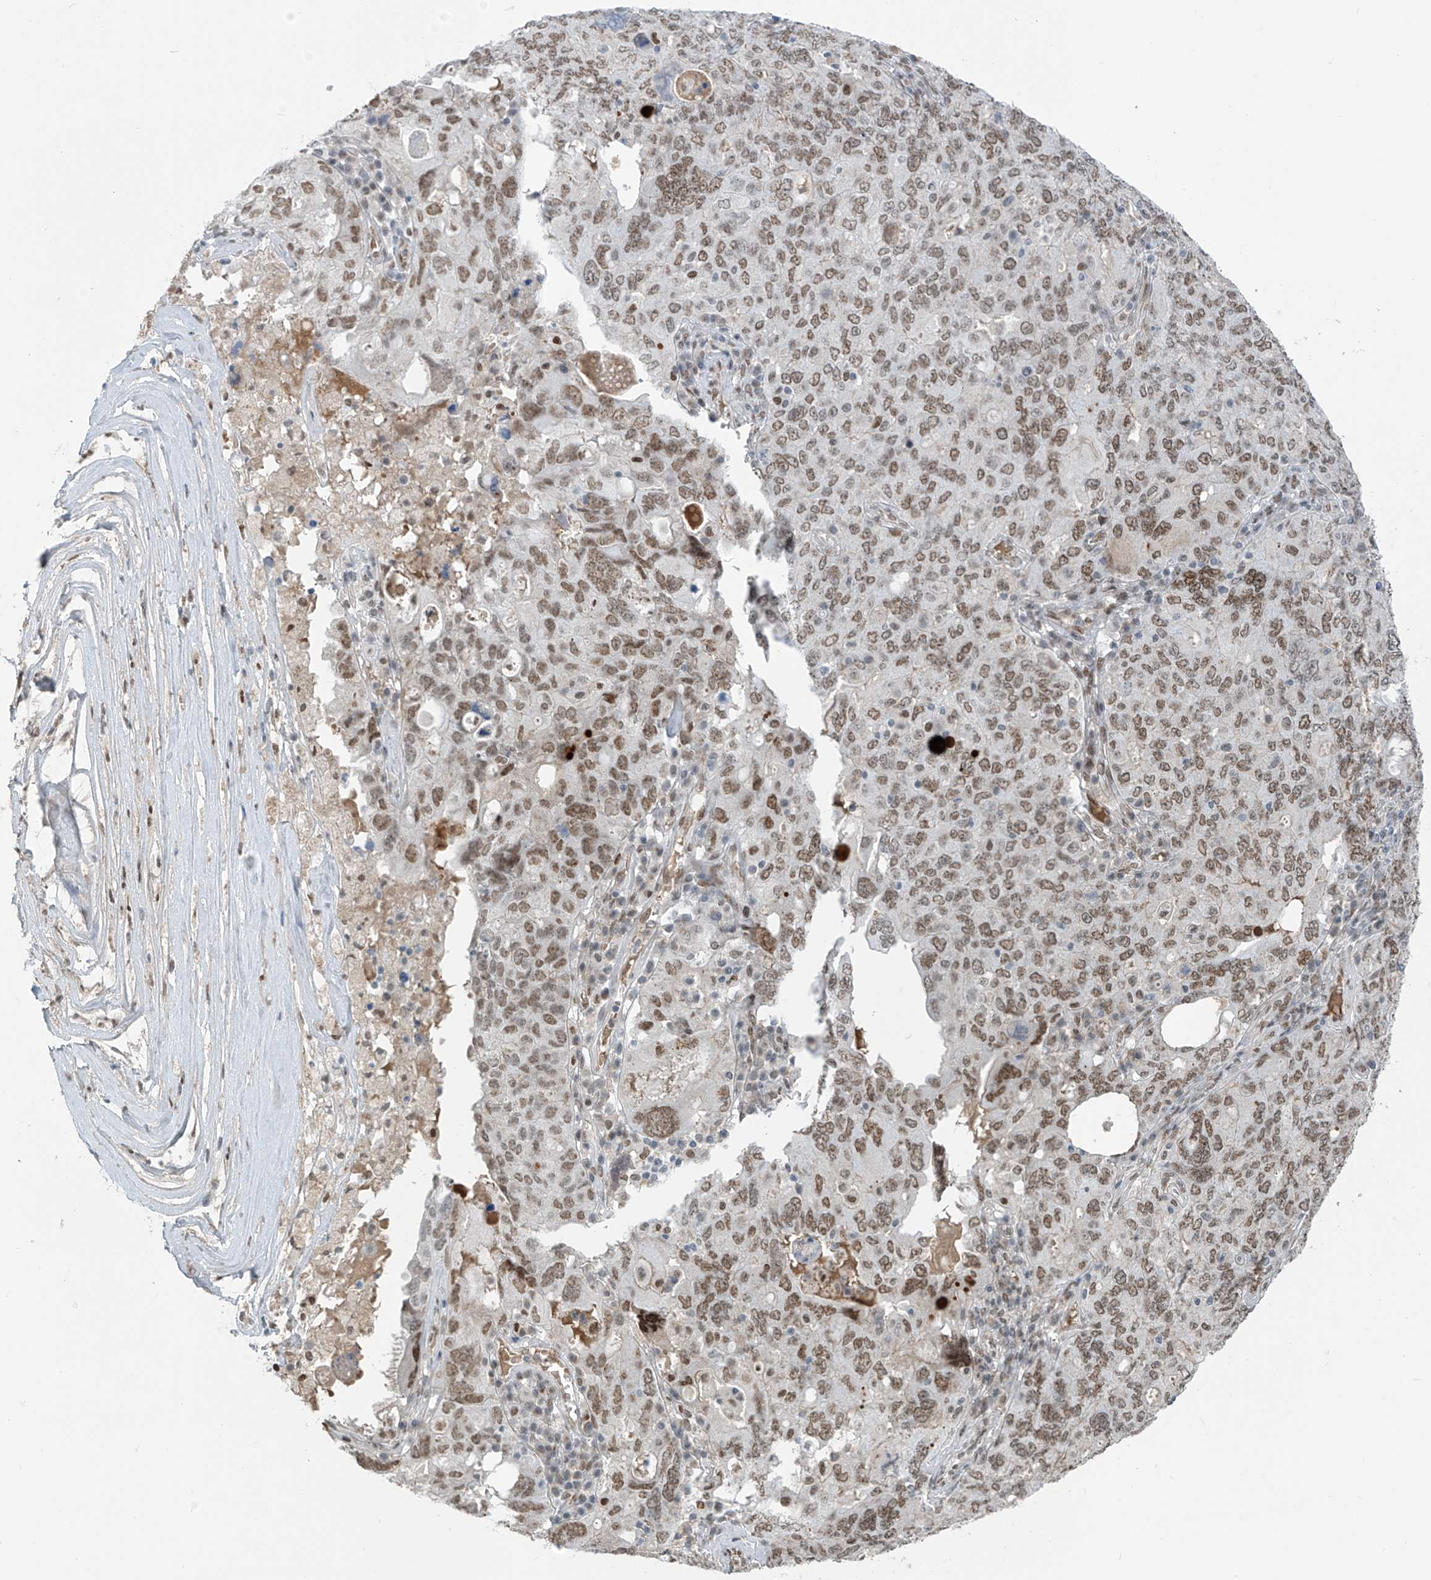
{"staining": {"intensity": "moderate", "quantity": ">75%", "location": "nuclear"}, "tissue": "ovarian cancer", "cell_type": "Tumor cells", "image_type": "cancer", "snomed": [{"axis": "morphology", "description": "Carcinoma, endometroid"}, {"axis": "topography", "description": "Ovary"}], "caption": "IHC photomicrograph of ovarian endometroid carcinoma stained for a protein (brown), which reveals medium levels of moderate nuclear staining in about >75% of tumor cells.", "gene": "MCM9", "patient": {"sex": "female", "age": 62}}